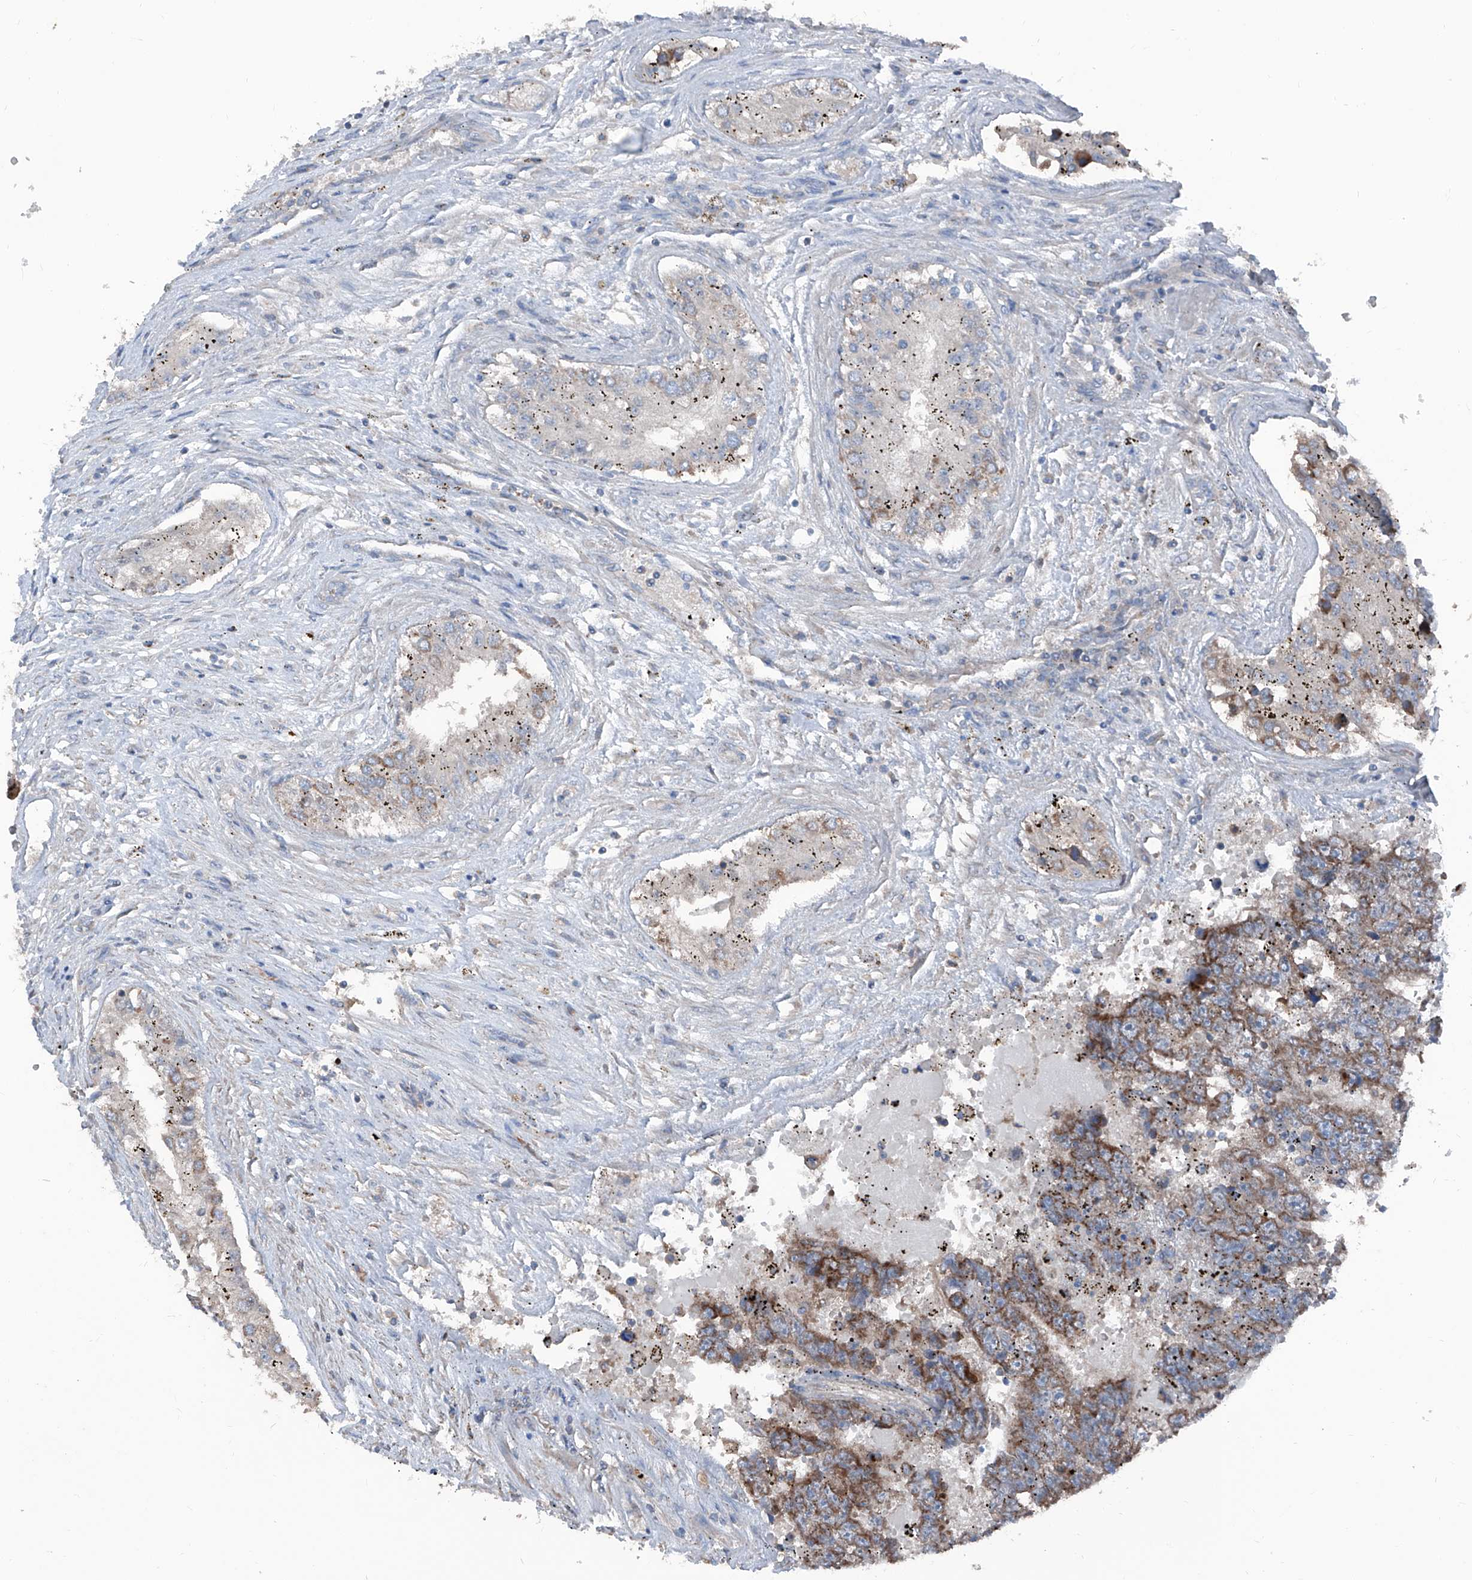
{"staining": {"intensity": "moderate", "quantity": ">75%", "location": "cytoplasmic/membranous"}, "tissue": "testis cancer", "cell_type": "Tumor cells", "image_type": "cancer", "snomed": [{"axis": "morphology", "description": "Carcinoma, Embryonal, NOS"}, {"axis": "topography", "description": "Testis"}], "caption": "Moderate cytoplasmic/membranous protein expression is identified in approximately >75% of tumor cells in testis embryonal carcinoma.", "gene": "GPAT3", "patient": {"sex": "male", "age": 25}}